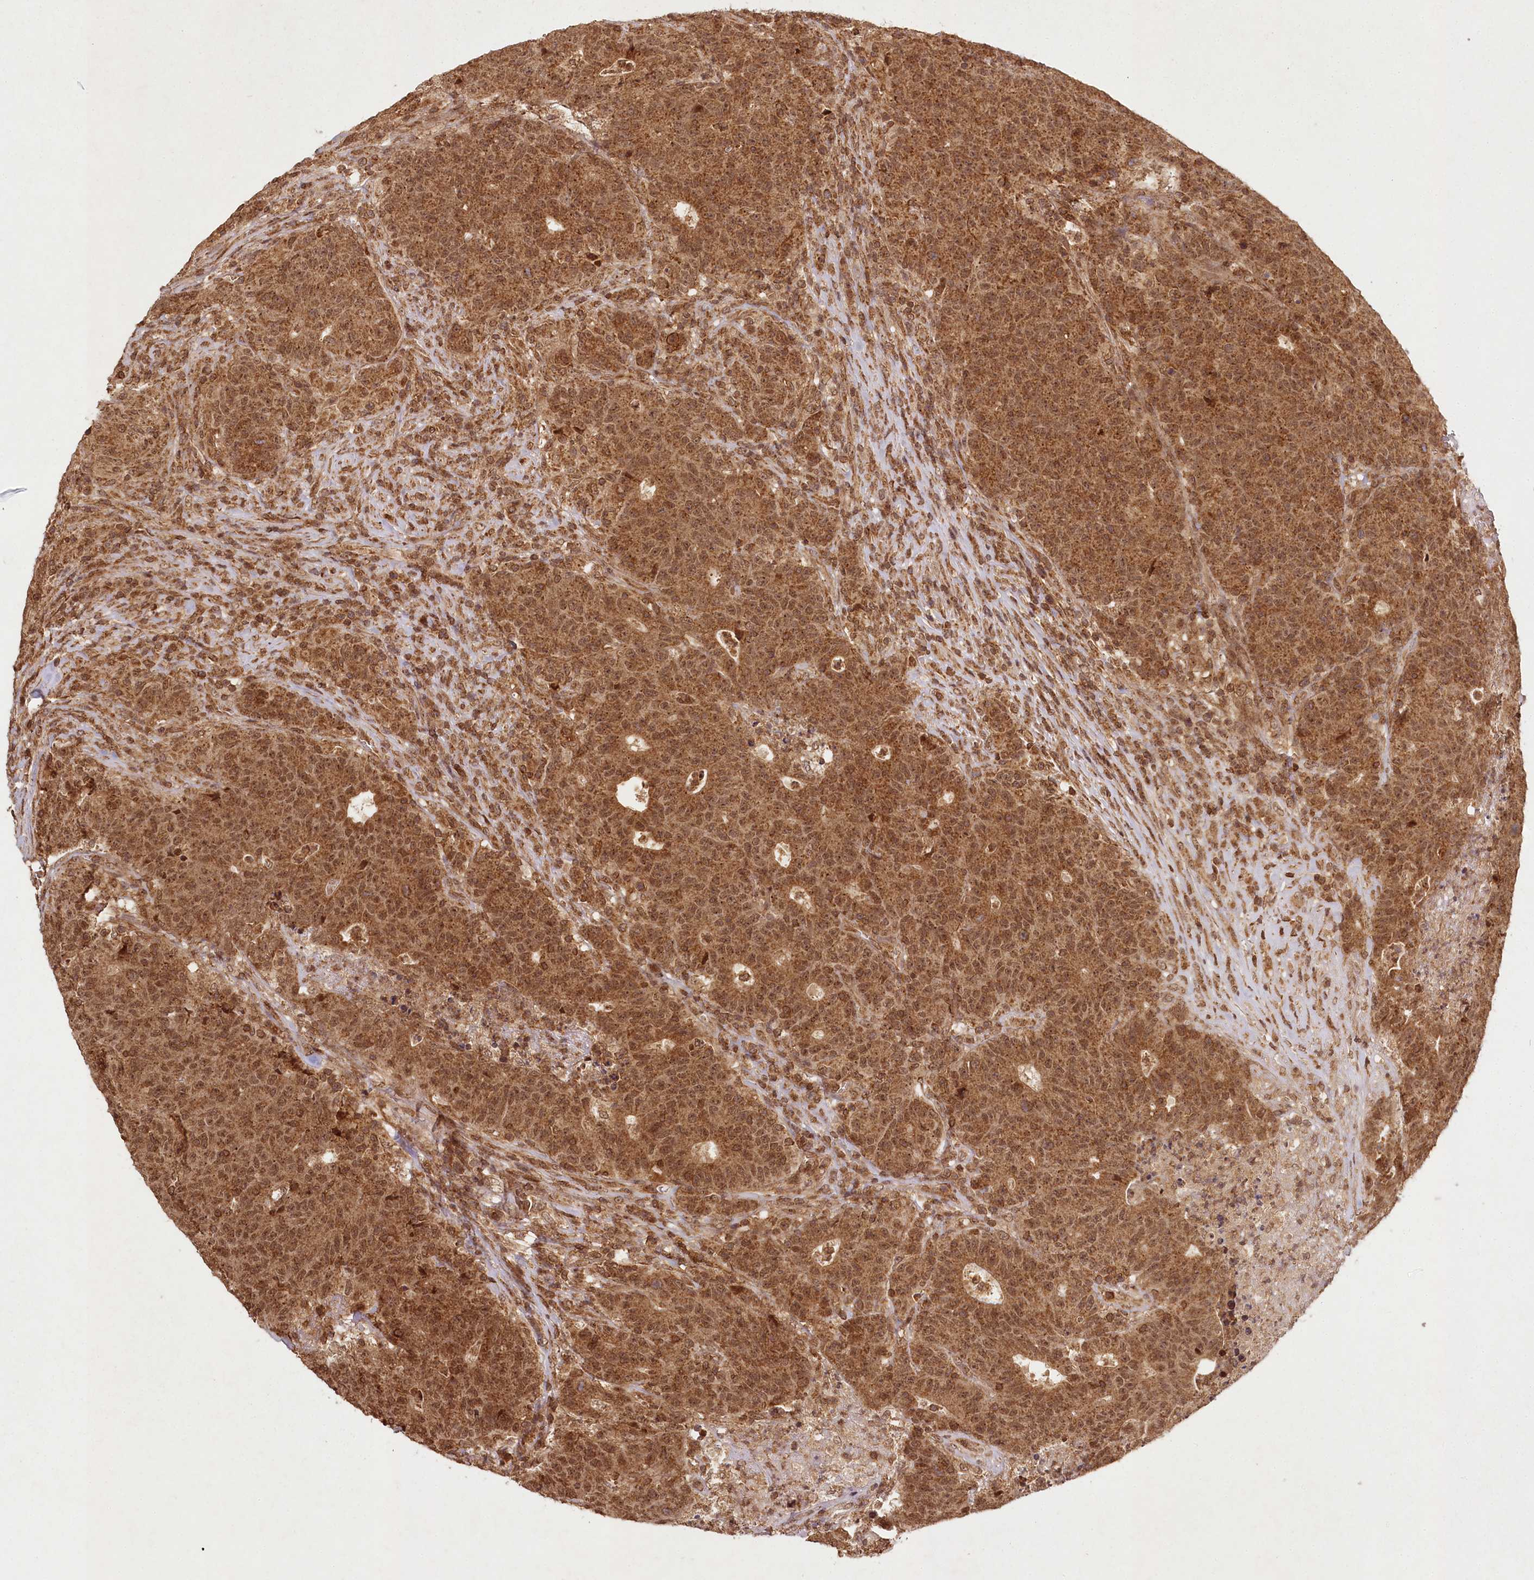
{"staining": {"intensity": "strong", "quantity": ">75%", "location": "cytoplasmic/membranous,nuclear"}, "tissue": "colorectal cancer", "cell_type": "Tumor cells", "image_type": "cancer", "snomed": [{"axis": "morphology", "description": "Adenocarcinoma, NOS"}, {"axis": "topography", "description": "Colon"}], "caption": "Colorectal adenocarcinoma was stained to show a protein in brown. There is high levels of strong cytoplasmic/membranous and nuclear expression in about >75% of tumor cells.", "gene": "MICU1", "patient": {"sex": "female", "age": 75}}